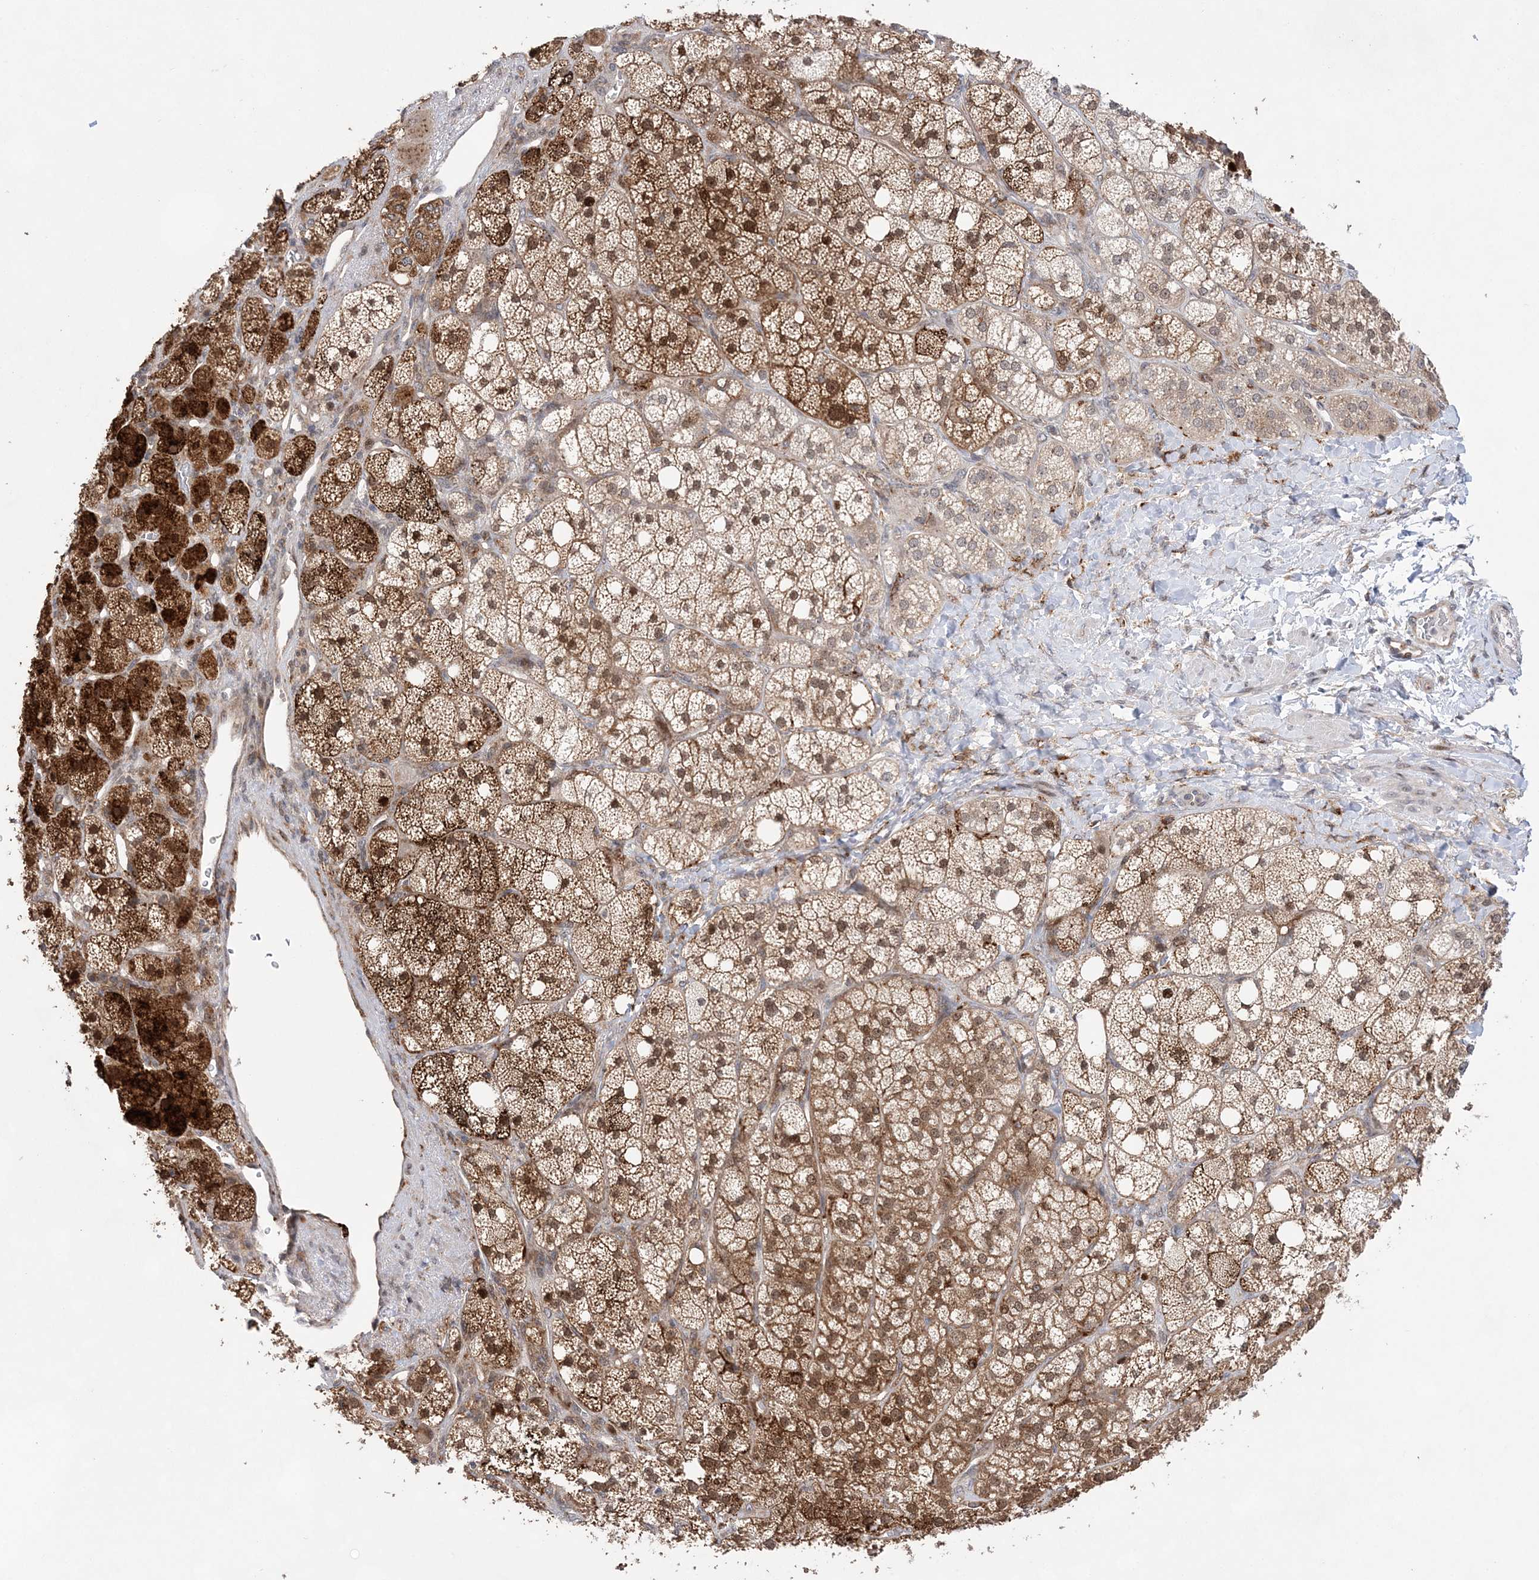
{"staining": {"intensity": "strong", "quantity": "25%-75%", "location": "cytoplasmic/membranous,nuclear"}, "tissue": "adrenal gland", "cell_type": "Glandular cells", "image_type": "normal", "snomed": [{"axis": "morphology", "description": "Normal tissue, NOS"}, {"axis": "topography", "description": "Adrenal gland"}], "caption": "Immunohistochemical staining of benign adrenal gland reveals 25%-75% levels of strong cytoplasmic/membranous,nuclear protein positivity in about 25%-75% of glandular cells.", "gene": "ANAPC15", "patient": {"sex": "male", "age": 61}}